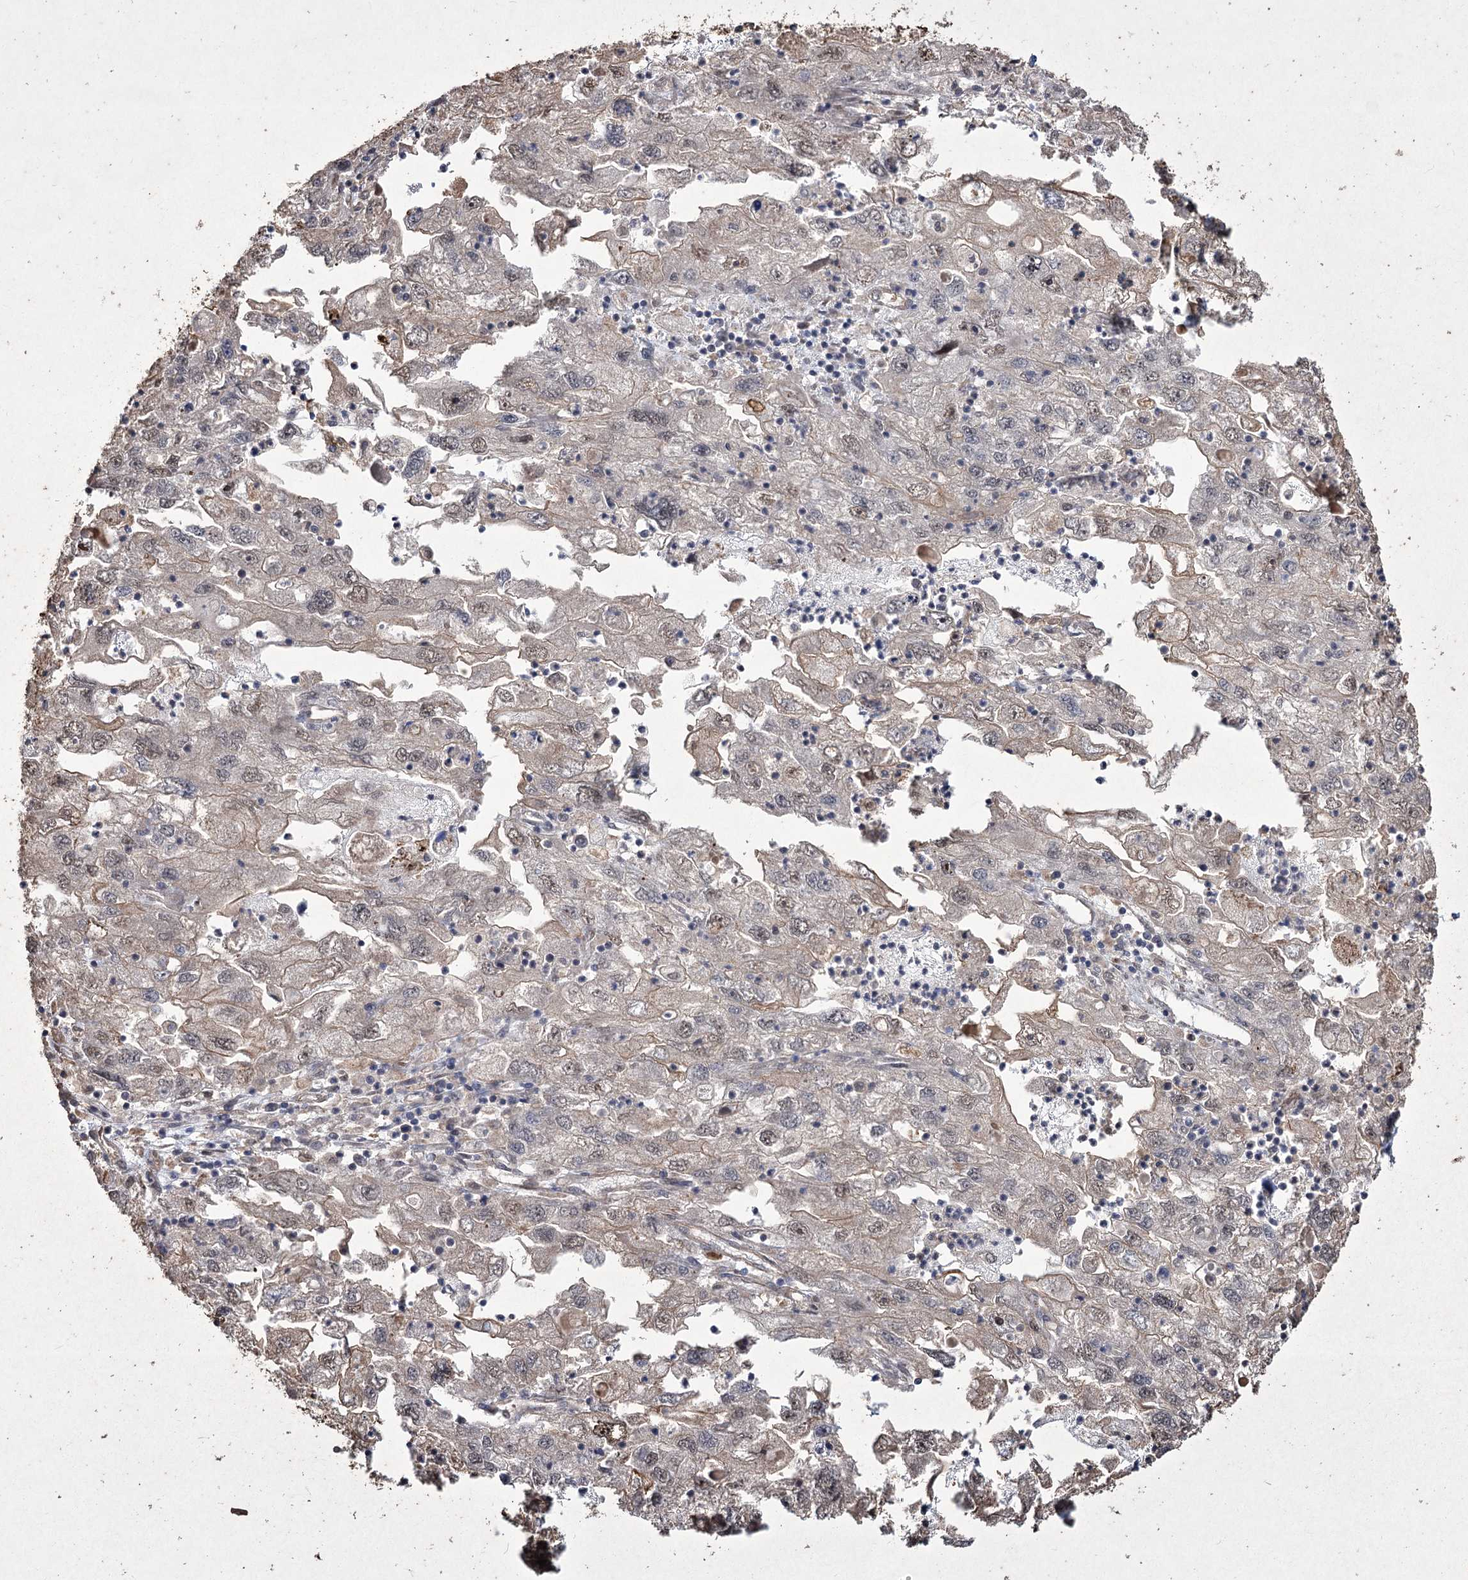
{"staining": {"intensity": "negative", "quantity": "none", "location": "none"}, "tissue": "endometrial cancer", "cell_type": "Tumor cells", "image_type": "cancer", "snomed": [{"axis": "morphology", "description": "Adenocarcinoma, NOS"}, {"axis": "topography", "description": "Endometrium"}], "caption": "DAB immunohistochemical staining of endometrial adenocarcinoma exhibits no significant expression in tumor cells. (Stains: DAB (3,3'-diaminobenzidine) immunohistochemistry (IHC) with hematoxylin counter stain, Microscopy: brightfield microscopy at high magnification).", "gene": "PRC1", "patient": {"sex": "female", "age": 49}}